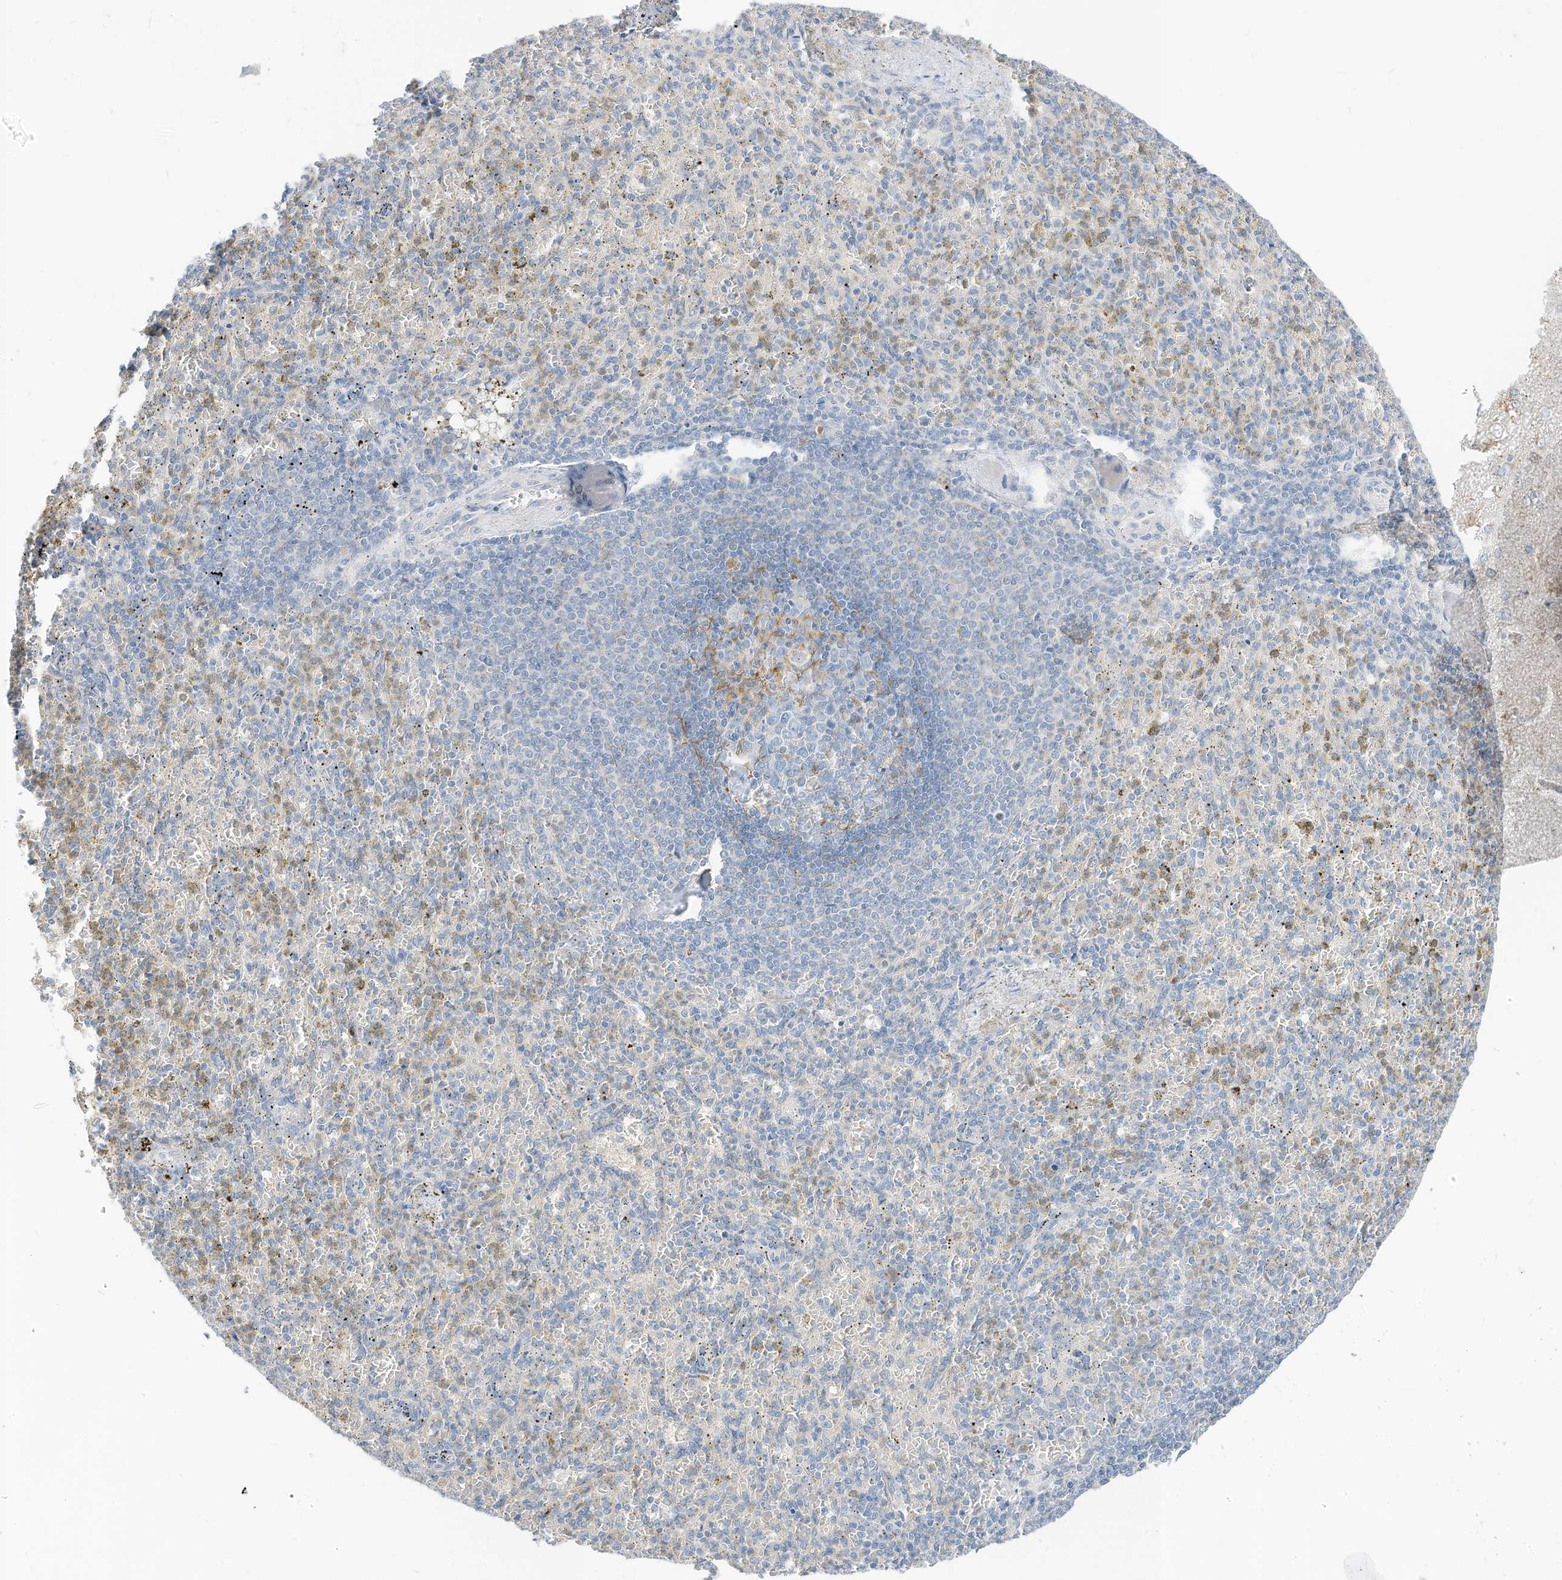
{"staining": {"intensity": "negative", "quantity": "none", "location": "none"}, "tissue": "spleen", "cell_type": "Cells in red pulp", "image_type": "normal", "snomed": [{"axis": "morphology", "description": "Normal tissue, NOS"}, {"axis": "topography", "description": "Spleen"}], "caption": "A high-resolution histopathology image shows immunohistochemistry staining of benign spleen, which exhibits no significant expression in cells in red pulp. Nuclei are stained in blue.", "gene": "RASA2", "patient": {"sex": "female", "age": 74}}